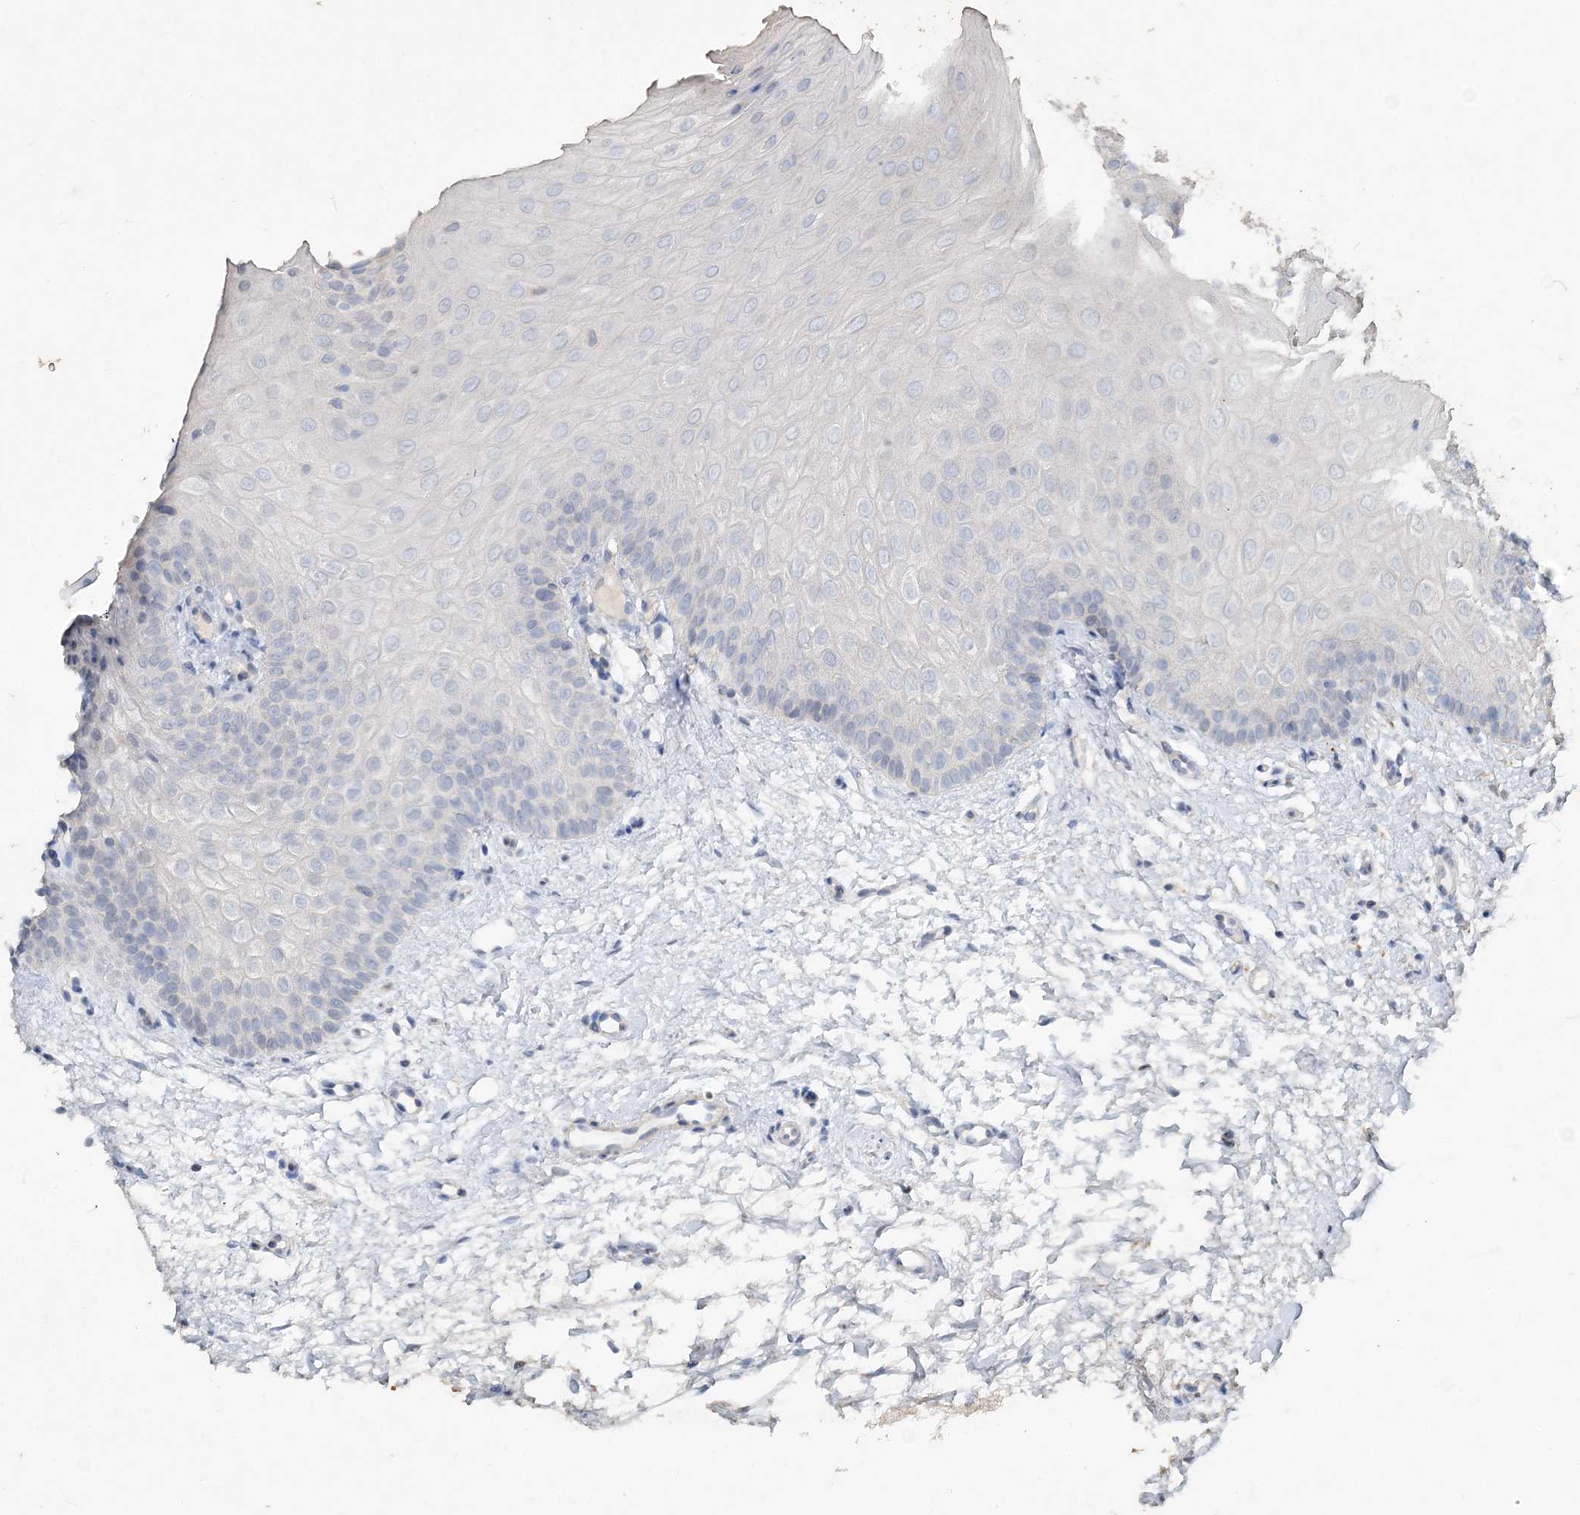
{"staining": {"intensity": "negative", "quantity": "none", "location": "none"}, "tissue": "oral mucosa", "cell_type": "Squamous epithelial cells", "image_type": "normal", "snomed": [{"axis": "morphology", "description": "Normal tissue, NOS"}, {"axis": "topography", "description": "Oral tissue"}], "caption": "This is an immunohistochemistry micrograph of unremarkable oral mucosa. There is no staining in squamous epithelial cells.", "gene": "DNAH5", "patient": {"sex": "female", "age": 68}}